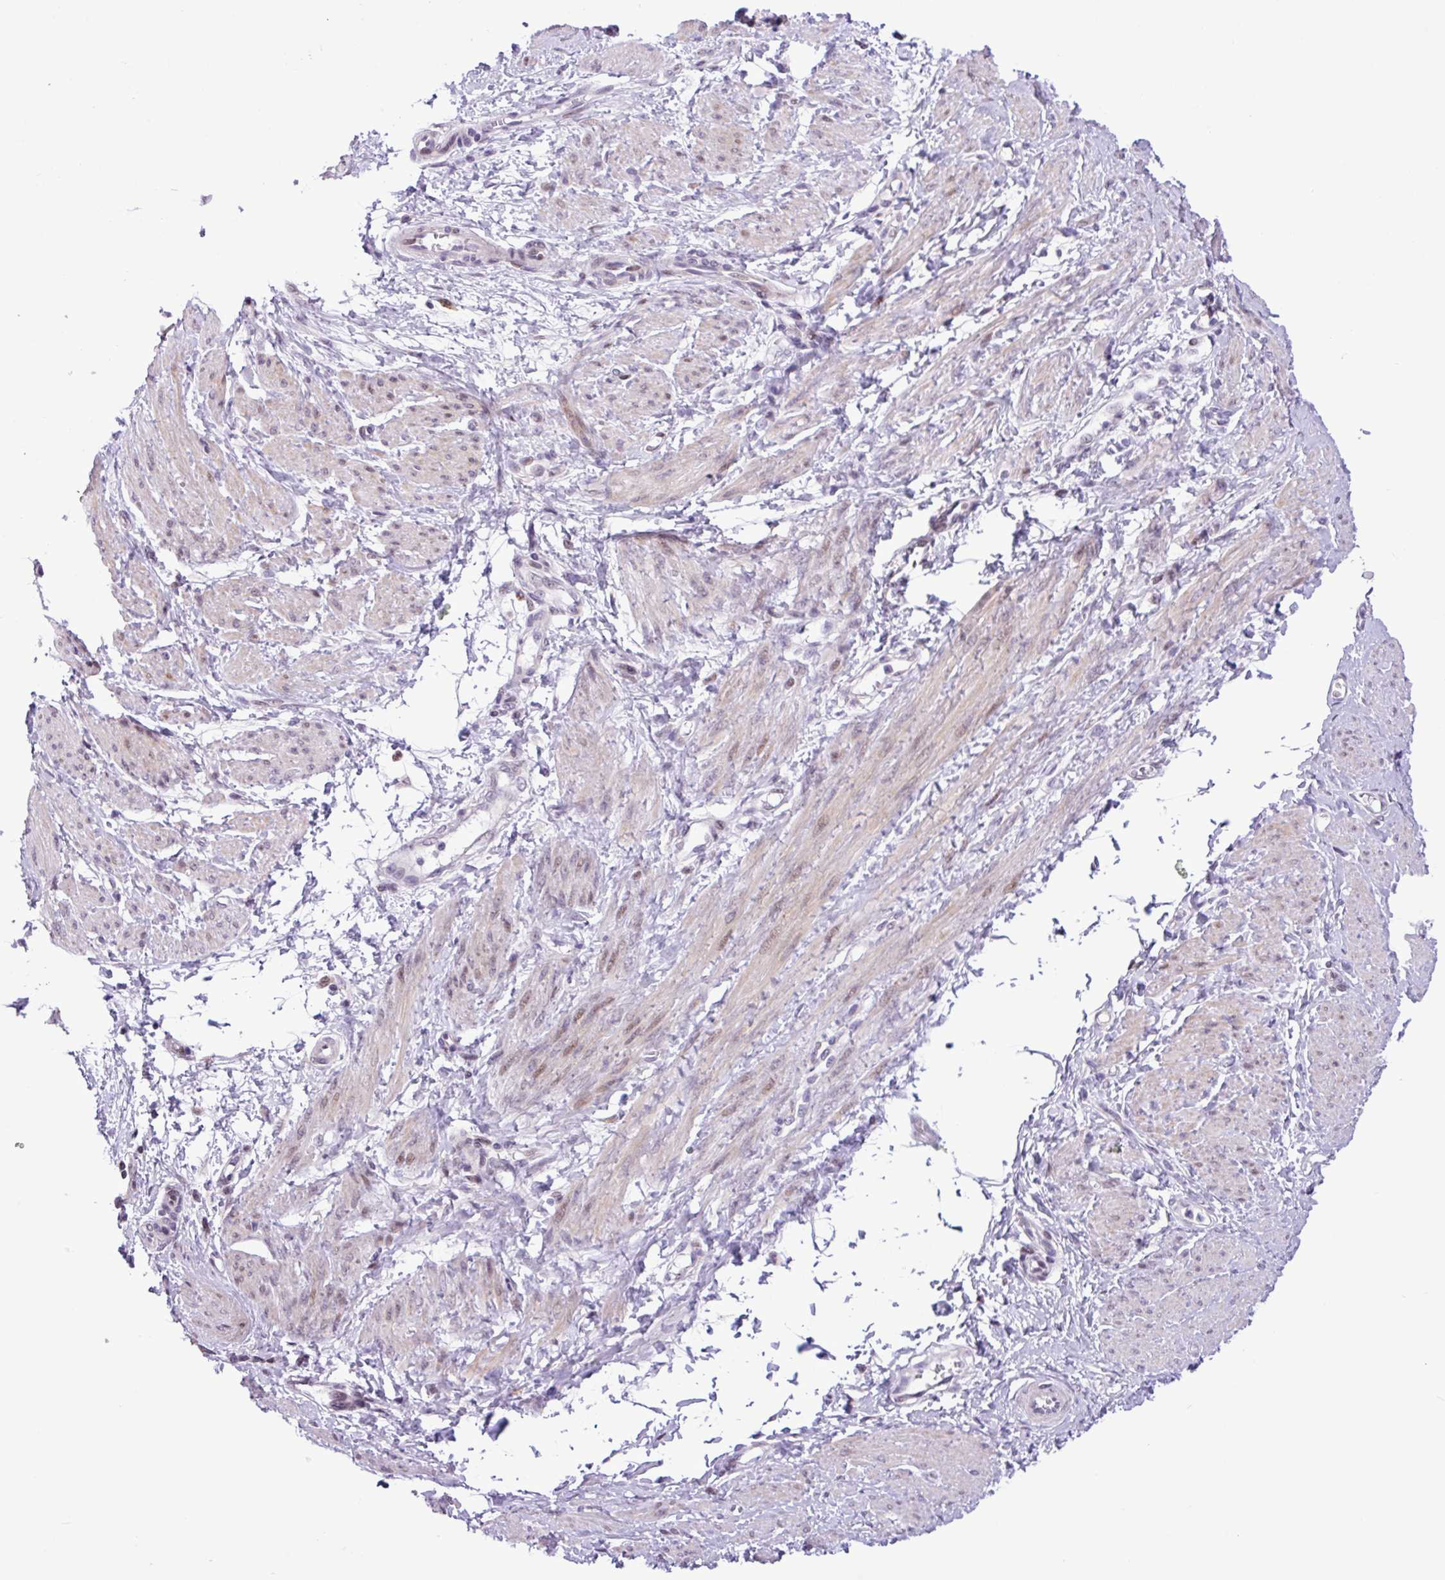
{"staining": {"intensity": "weak", "quantity": "<25%", "location": "nuclear"}, "tissue": "smooth muscle", "cell_type": "Smooth muscle cells", "image_type": "normal", "snomed": [{"axis": "morphology", "description": "Normal tissue, NOS"}, {"axis": "topography", "description": "Smooth muscle"}, {"axis": "topography", "description": "Uterus"}], "caption": "Smooth muscle cells show no significant protein positivity in normal smooth muscle. (Stains: DAB (3,3'-diaminobenzidine) immunohistochemistry (IHC) with hematoxylin counter stain, Microscopy: brightfield microscopy at high magnification).", "gene": "ZNF354A", "patient": {"sex": "female", "age": 39}}